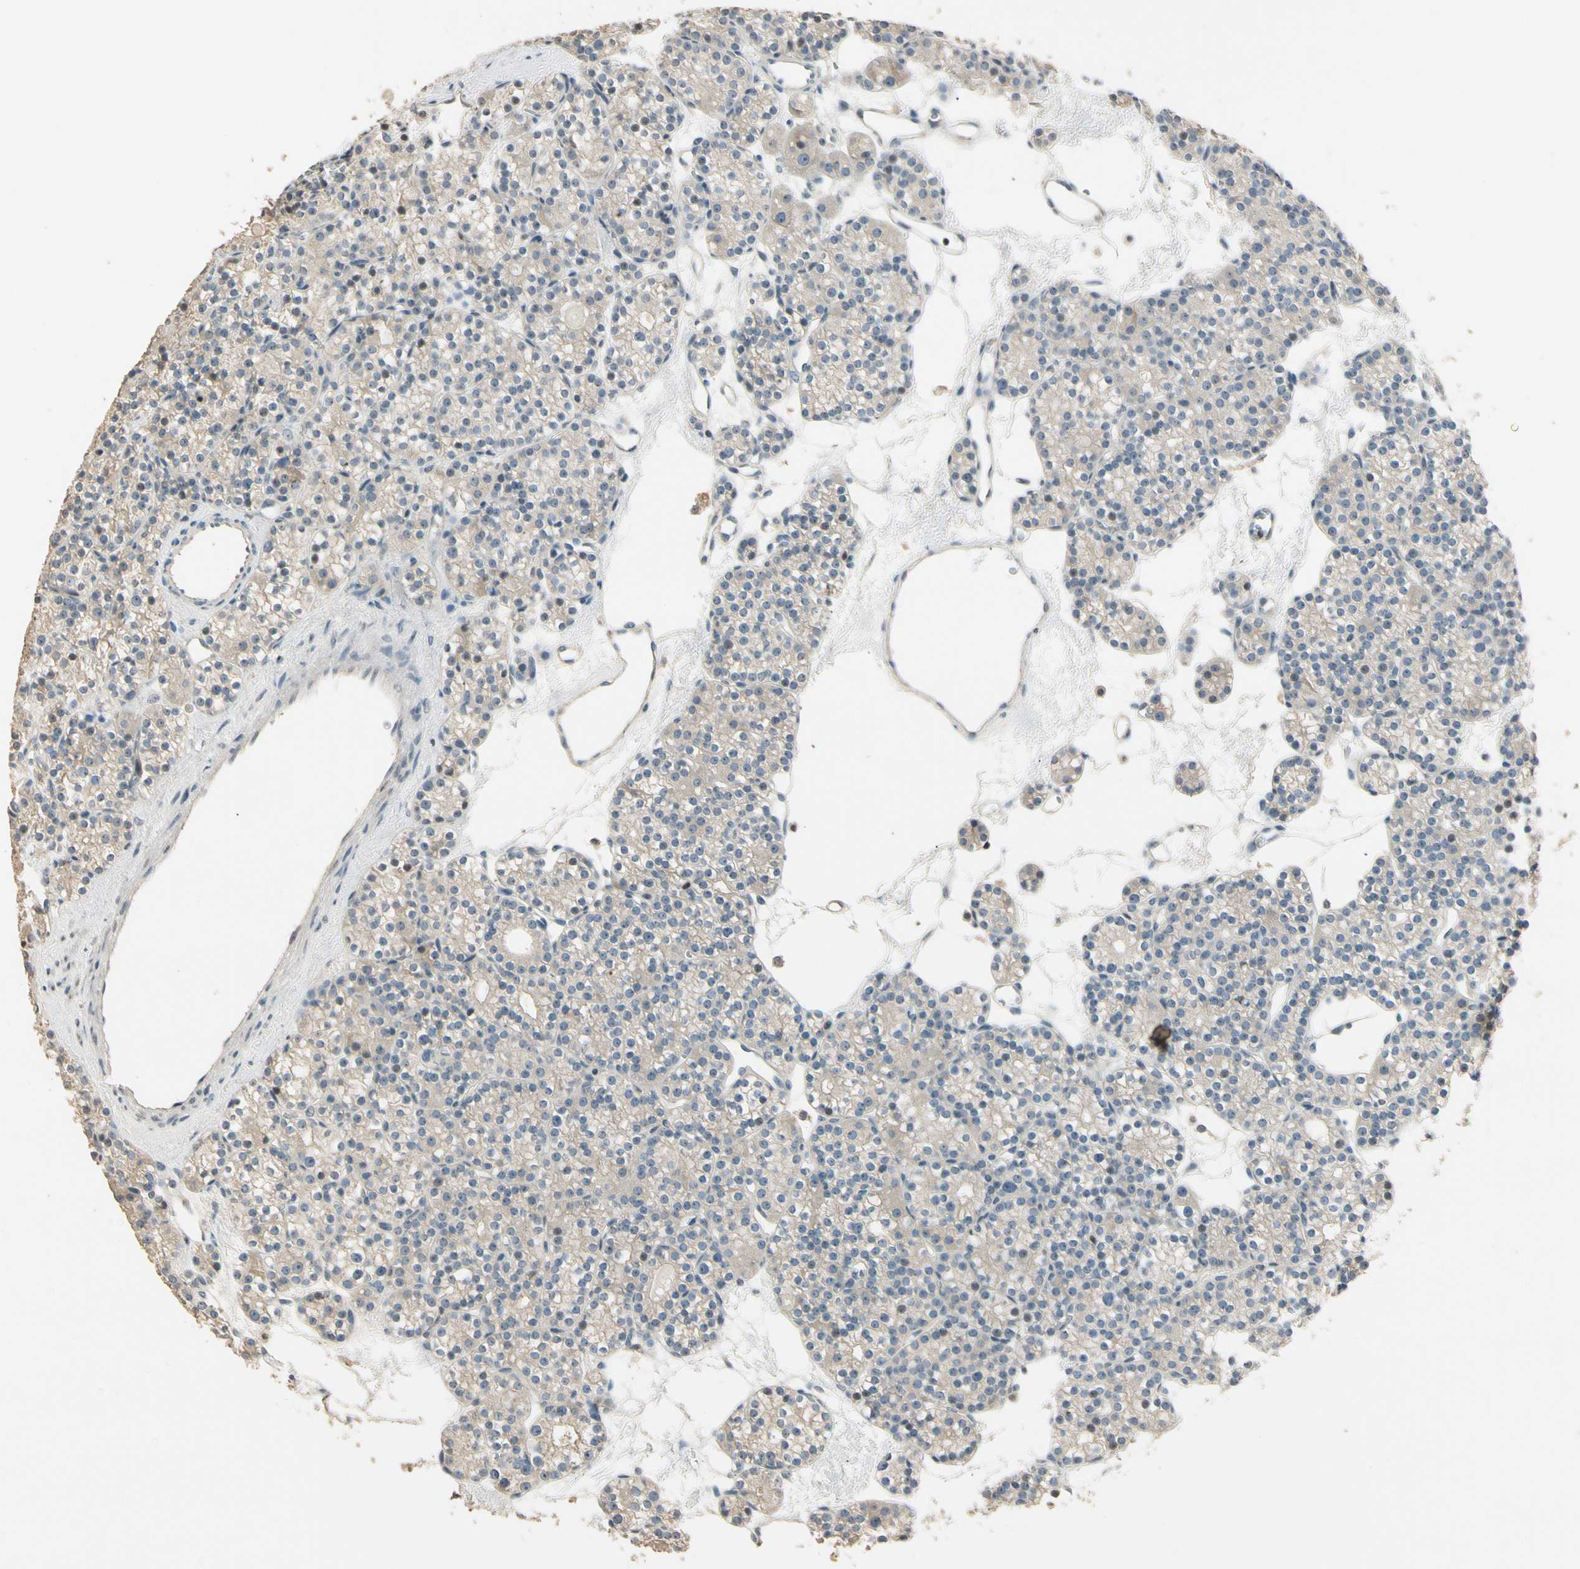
{"staining": {"intensity": "weak", "quantity": ">75%", "location": "cytoplasmic/membranous"}, "tissue": "parathyroid gland", "cell_type": "Glandular cells", "image_type": "normal", "snomed": [{"axis": "morphology", "description": "Normal tissue, NOS"}, {"axis": "topography", "description": "Parathyroid gland"}], "caption": "Glandular cells display low levels of weak cytoplasmic/membranous positivity in approximately >75% of cells in benign parathyroid gland. (DAB (3,3'-diaminobenzidine) IHC with brightfield microscopy, high magnification).", "gene": "NFYA", "patient": {"sex": "female", "age": 64}}